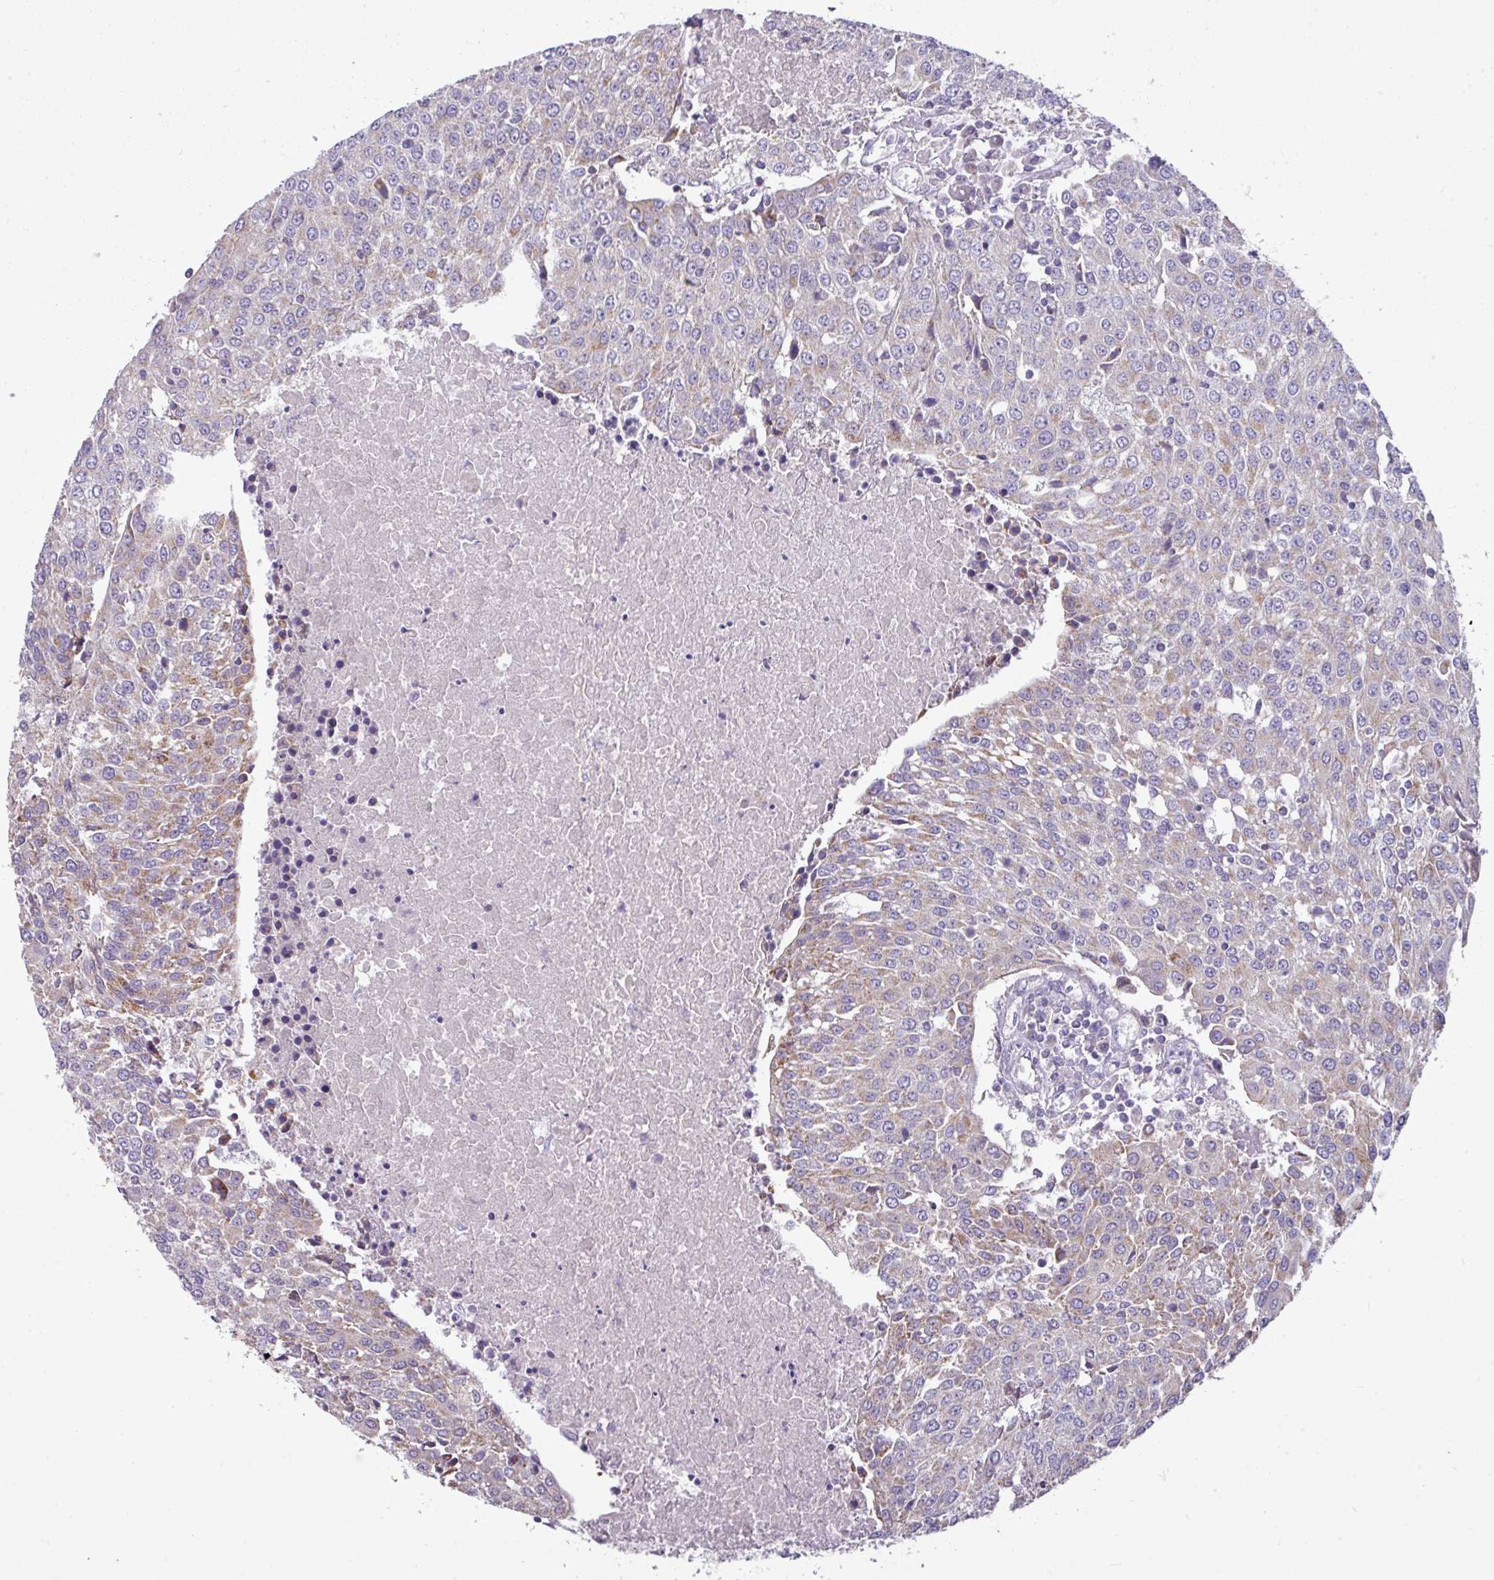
{"staining": {"intensity": "moderate", "quantity": "<25%", "location": "cytoplasmic/membranous"}, "tissue": "urothelial cancer", "cell_type": "Tumor cells", "image_type": "cancer", "snomed": [{"axis": "morphology", "description": "Urothelial carcinoma, High grade"}, {"axis": "topography", "description": "Urinary bladder"}], "caption": "Immunohistochemical staining of human urothelial cancer shows low levels of moderate cytoplasmic/membranous positivity in about <25% of tumor cells. (DAB (3,3'-diaminobenzidine) = brown stain, brightfield microscopy at high magnification).", "gene": "TRAPPC1", "patient": {"sex": "female", "age": 85}}